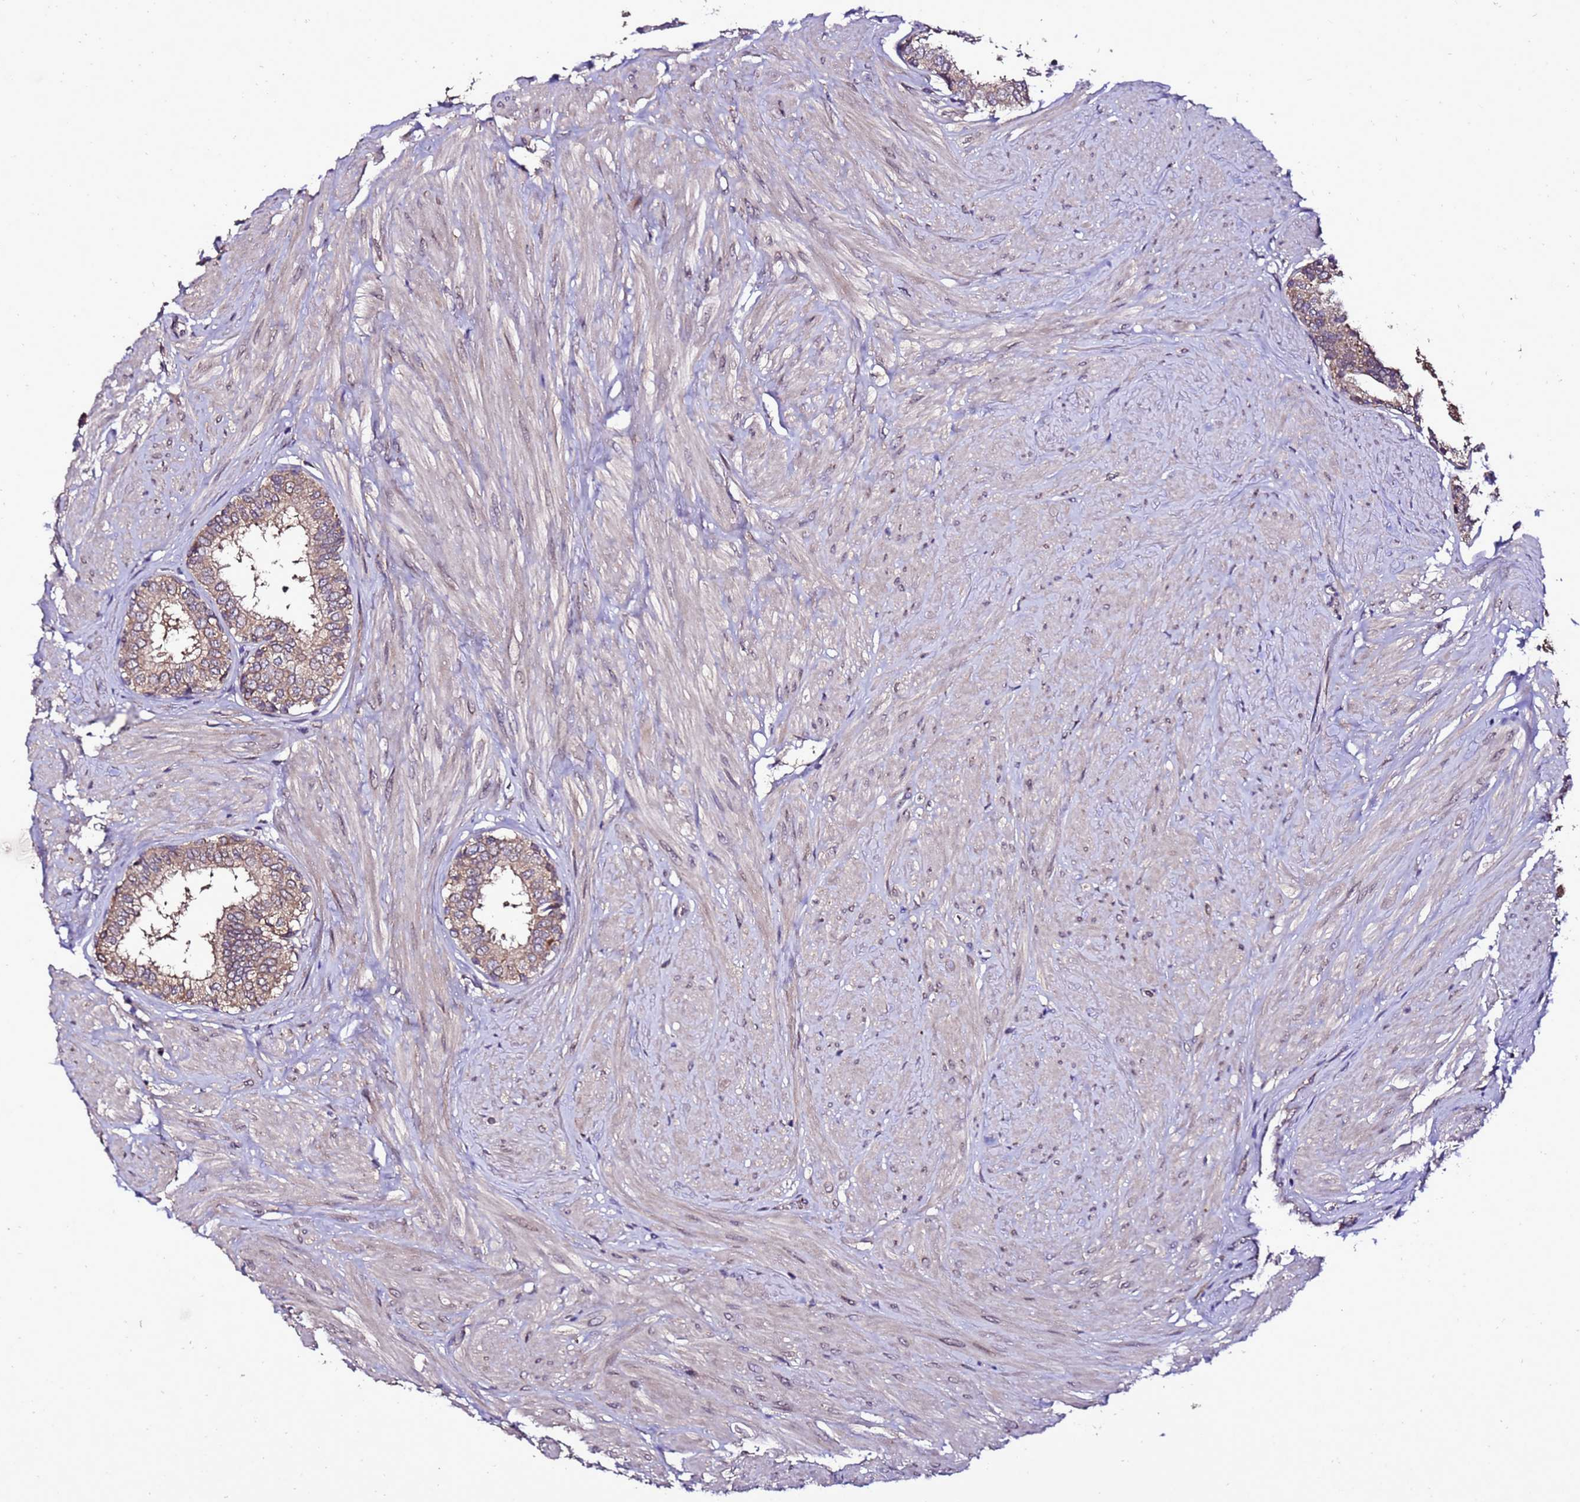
{"staining": {"intensity": "moderate", "quantity": ">75%", "location": "cytoplasmic/membranous"}, "tissue": "prostate", "cell_type": "Glandular cells", "image_type": "normal", "snomed": [{"axis": "morphology", "description": "Normal tissue, NOS"}, {"axis": "topography", "description": "Prostate"}], "caption": "The histopathology image displays immunohistochemical staining of benign prostate. There is moderate cytoplasmic/membranous staining is identified in approximately >75% of glandular cells.", "gene": "ZNF329", "patient": {"sex": "male", "age": 48}}